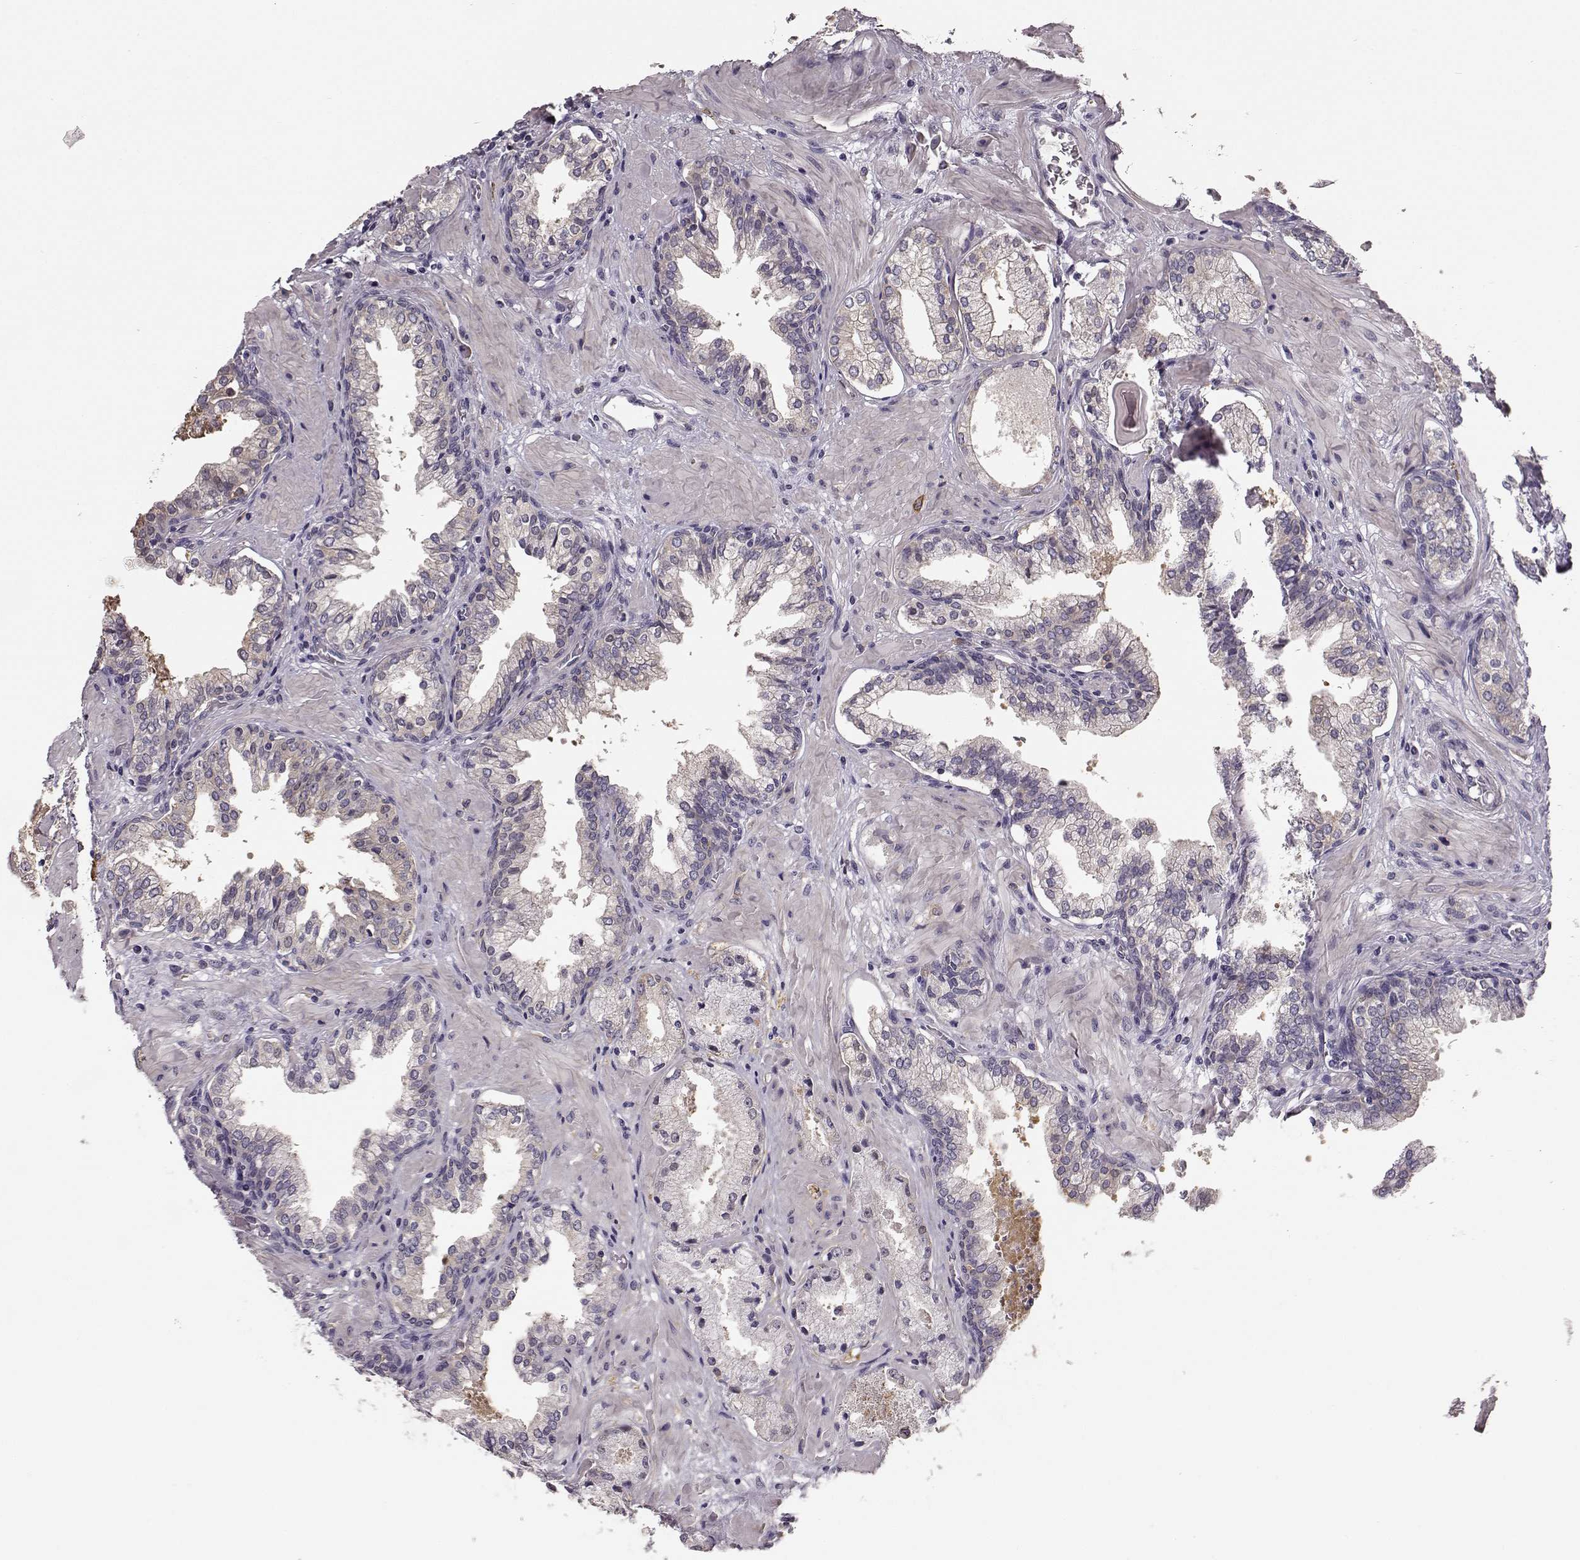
{"staining": {"intensity": "negative", "quantity": "none", "location": "none"}, "tissue": "prostate cancer", "cell_type": "Tumor cells", "image_type": "cancer", "snomed": [{"axis": "morphology", "description": "Adenocarcinoma, NOS"}, {"axis": "topography", "description": "Prostate and seminal vesicle, NOS"}, {"axis": "topography", "description": "Prostate"}], "caption": "There is no significant staining in tumor cells of prostate adenocarcinoma.", "gene": "GPR50", "patient": {"sex": "male", "age": 44}}